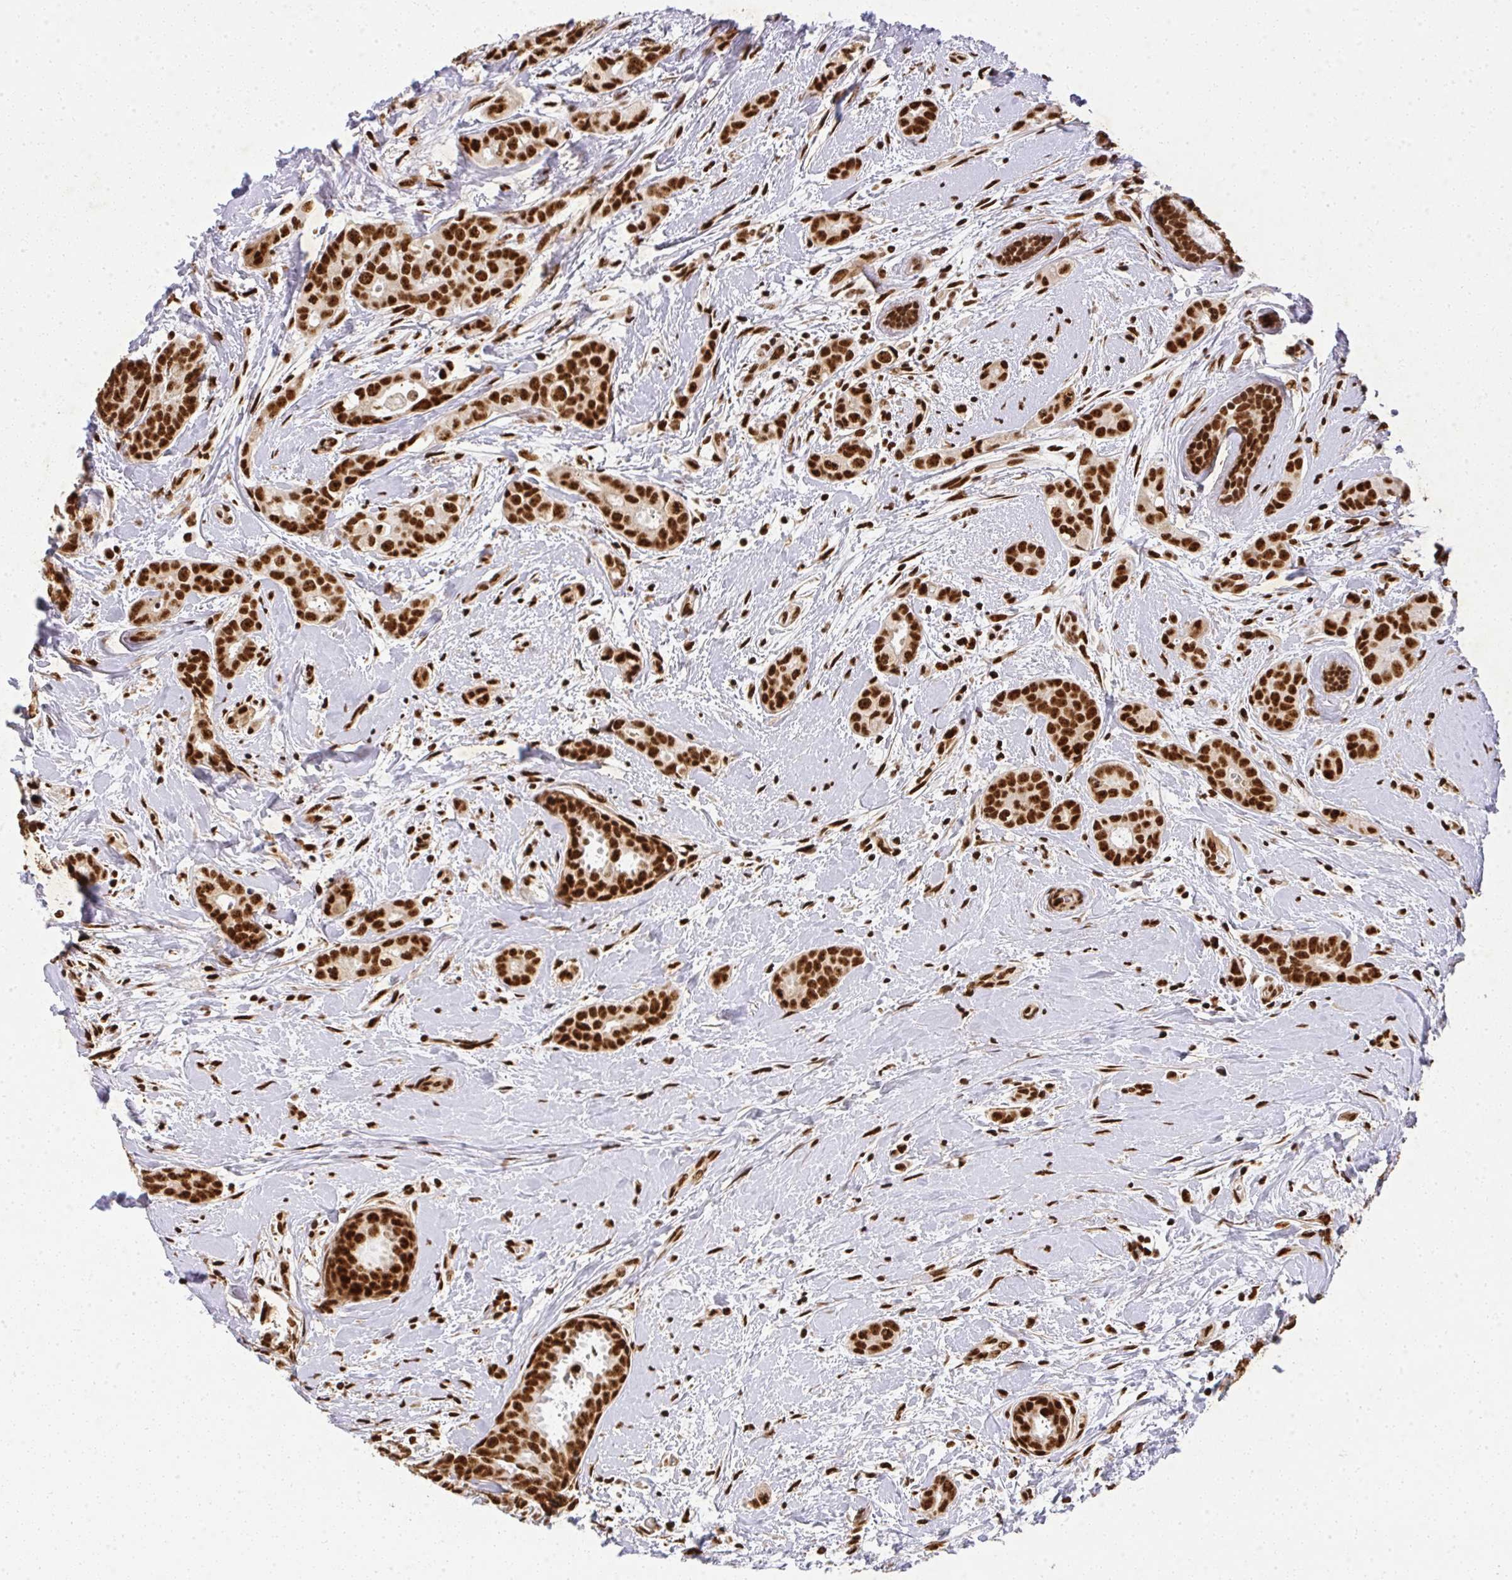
{"staining": {"intensity": "strong", "quantity": ">75%", "location": "nuclear"}, "tissue": "breast cancer", "cell_type": "Tumor cells", "image_type": "cancer", "snomed": [{"axis": "morphology", "description": "Duct carcinoma"}, {"axis": "topography", "description": "Breast"}], "caption": "Protein analysis of breast infiltrating ductal carcinoma tissue exhibits strong nuclear staining in approximately >75% of tumor cells.", "gene": "U2AF1", "patient": {"sex": "female", "age": 45}}